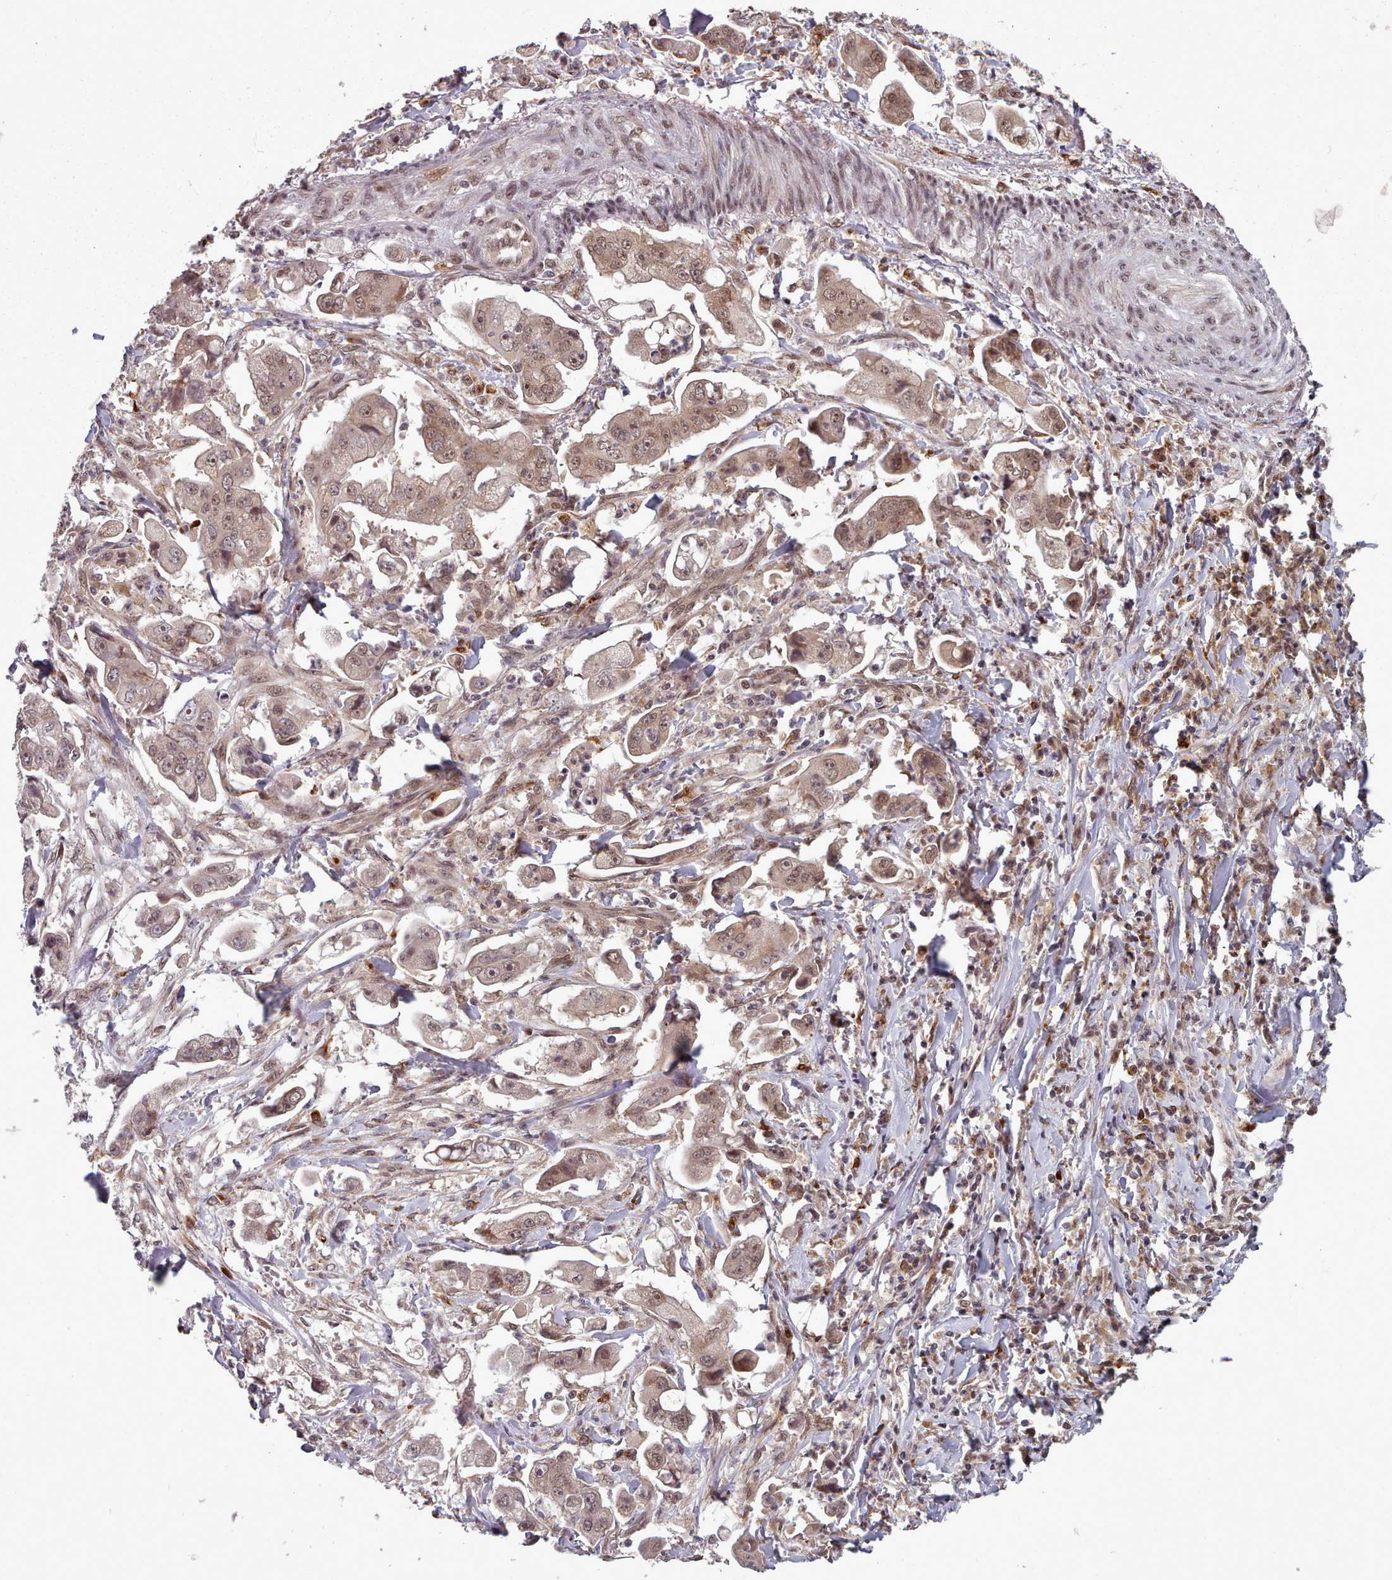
{"staining": {"intensity": "weak", "quantity": ">75%", "location": "nuclear"}, "tissue": "stomach cancer", "cell_type": "Tumor cells", "image_type": "cancer", "snomed": [{"axis": "morphology", "description": "Adenocarcinoma, NOS"}, {"axis": "topography", "description": "Stomach"}], "caption": "Protein expression analysis of human stomach adenocarcinoma reveals weak nuclear positivity in approximately >75% of tumor cells. The protein is stained brown, and the nuclei are stained in blue (DAB IHC with brightfield microscopy, high magnification).", "gene": "DHX8", "patient": {"sex": "male", "age": 62}}